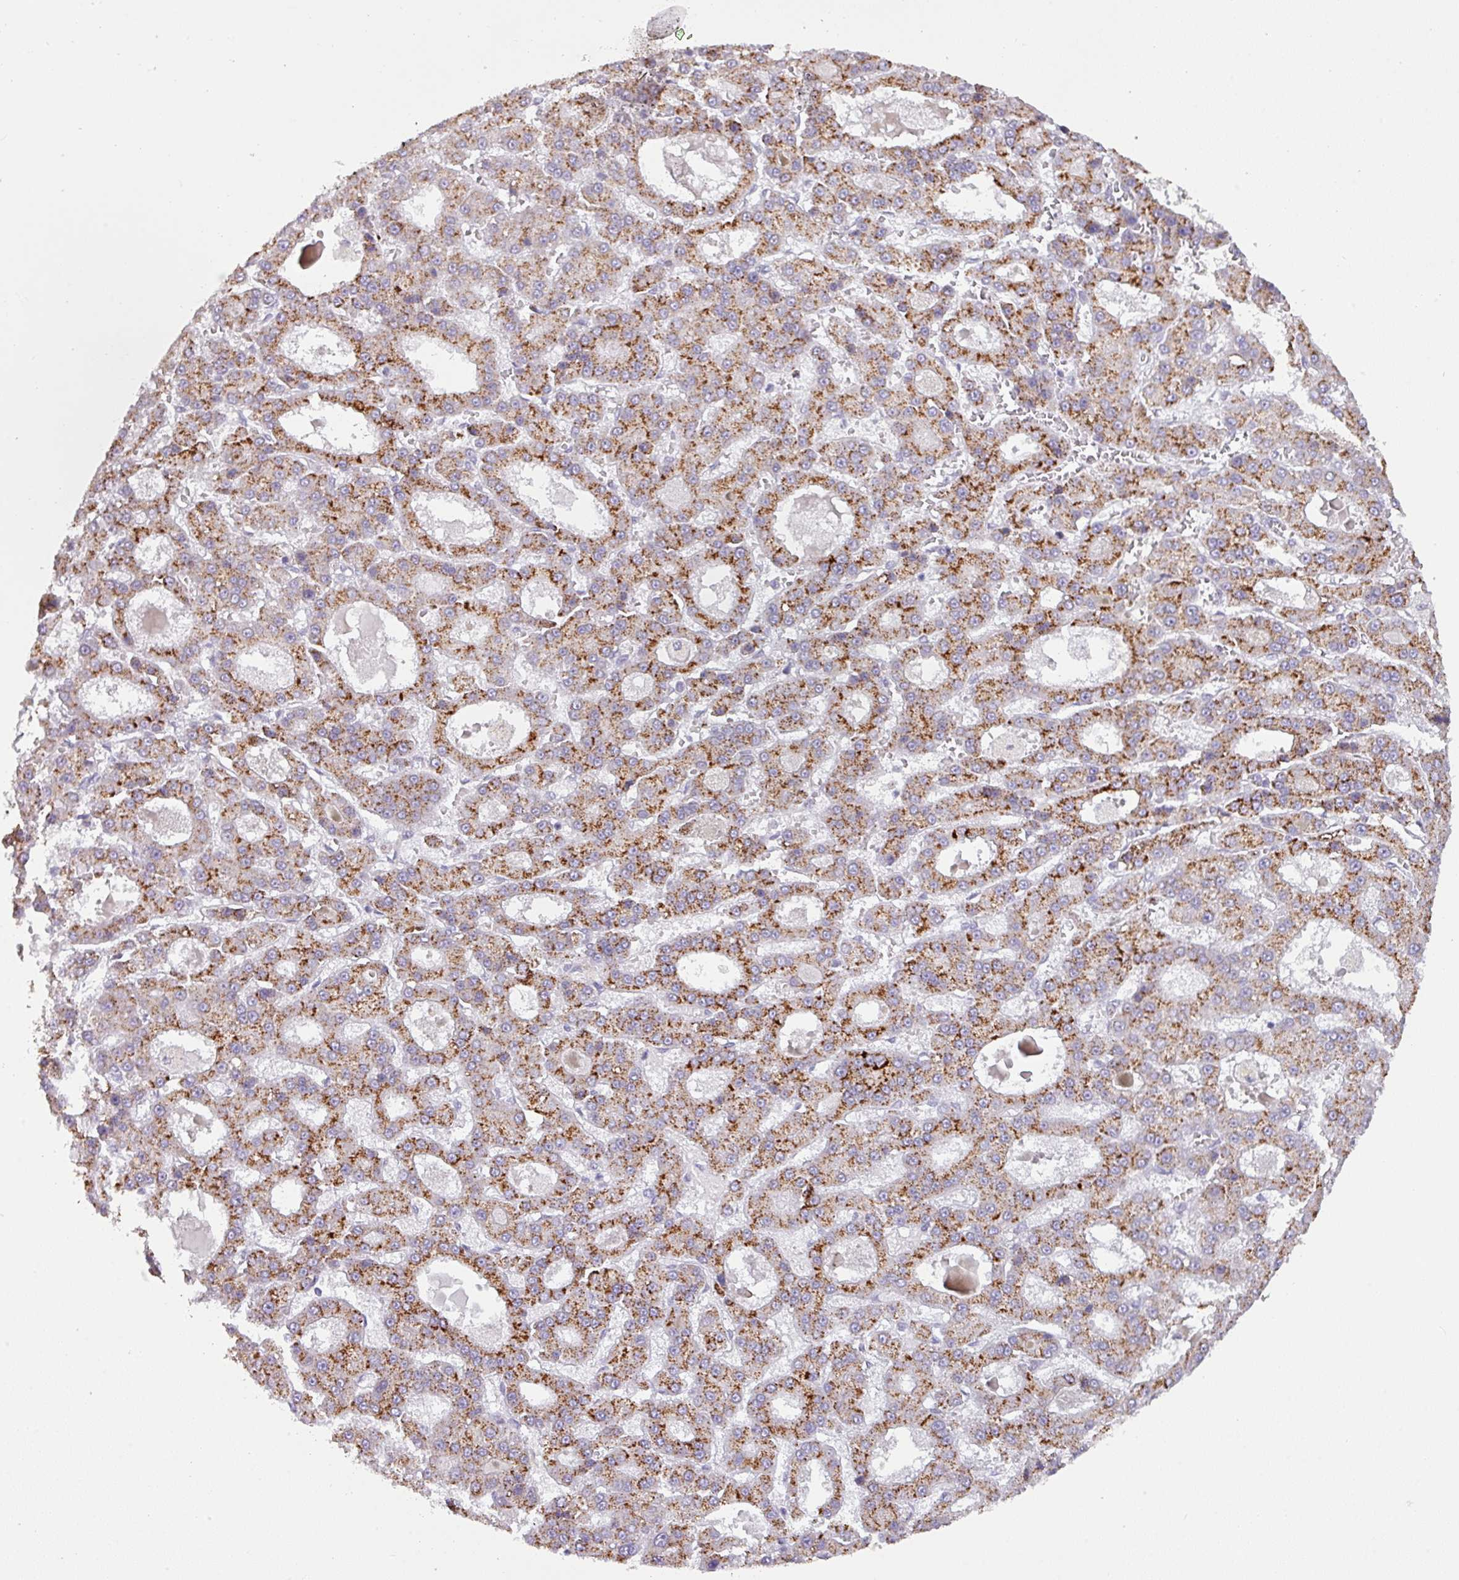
{"staining": {"intensity": "strong", "quantity": ">75%", "location": "cytoplasmic/membranous"}, "tissue": "liver cancer", "cell_type": "Tumor cells", "image_type": "cancer", "snomed": [{"axis": "morphology", "description": "Carcinoma, Hepatocellular, NOS"}, {"axis": "topography", "description": "Liver"}], "caption": "The image exhibits a brown stain indicating the presence of a protein in the cytoplasmic/membranous of tumor cells in liver hepatocellular carcinoma.", "gene": "ANKRD13B", "patient": {"sex": "male", "age": 70}}